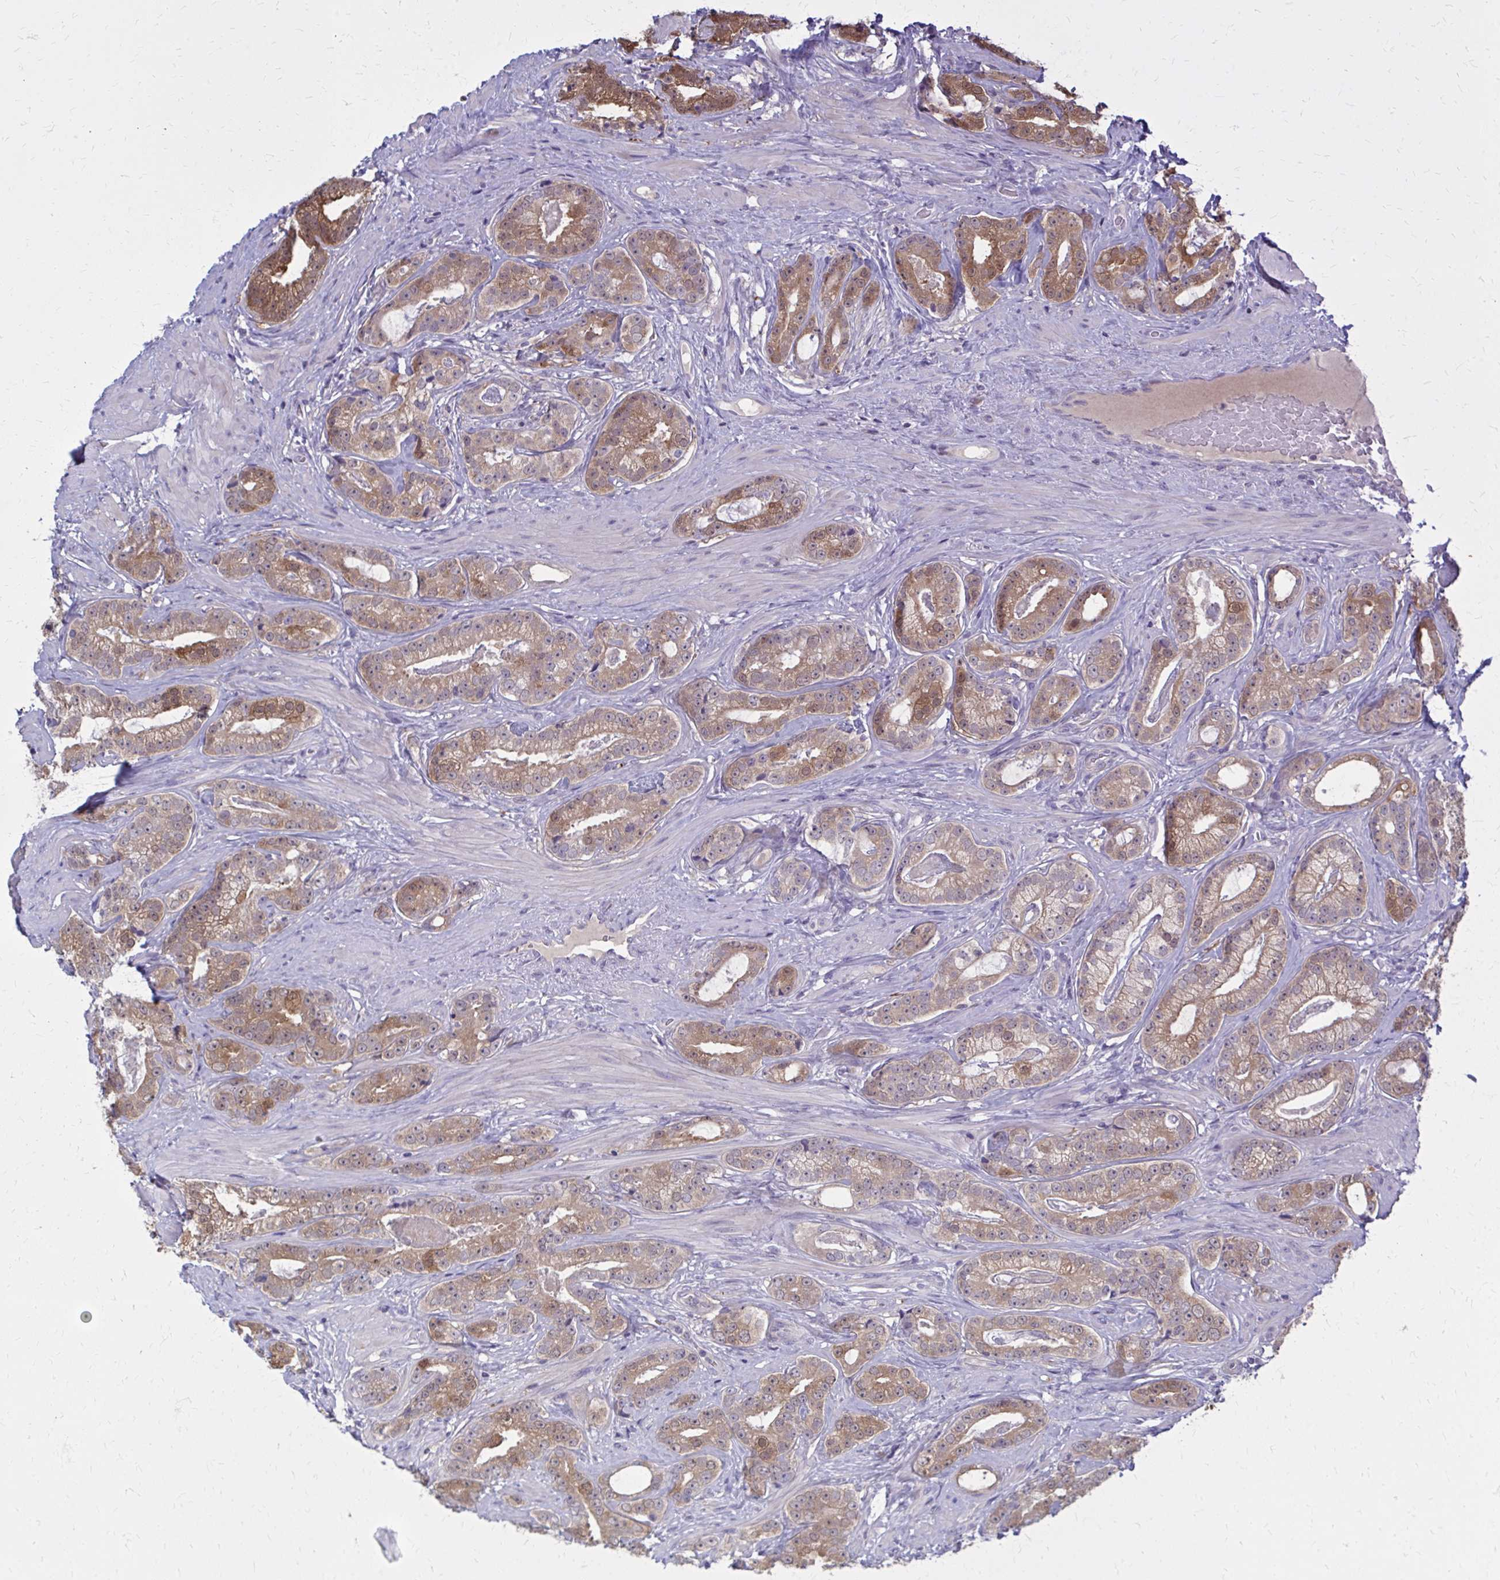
{"staining": {"intensity": "moderate", "quantity": ">75%", "location": "cytoplasmic/membranous"}, "tissue": "prostate cancer", "cell_type": "Tumor cells", "image_type": "cancer", "snomed": [{"axis": "morphology", "description": "Adenocarcinoma, Low grade"}, {"axis": "topography", "description": "Prostate"}], "caption": "Immunohistochemistry (DAB) staining of prostate cancer (low-grade adenocarcinoma) exhibits moderate cytoplasmic/membranous protein staining in about >75% of tumor cells.", "gene": "DBI", "patient": {"sex": "male", "age": 61}}